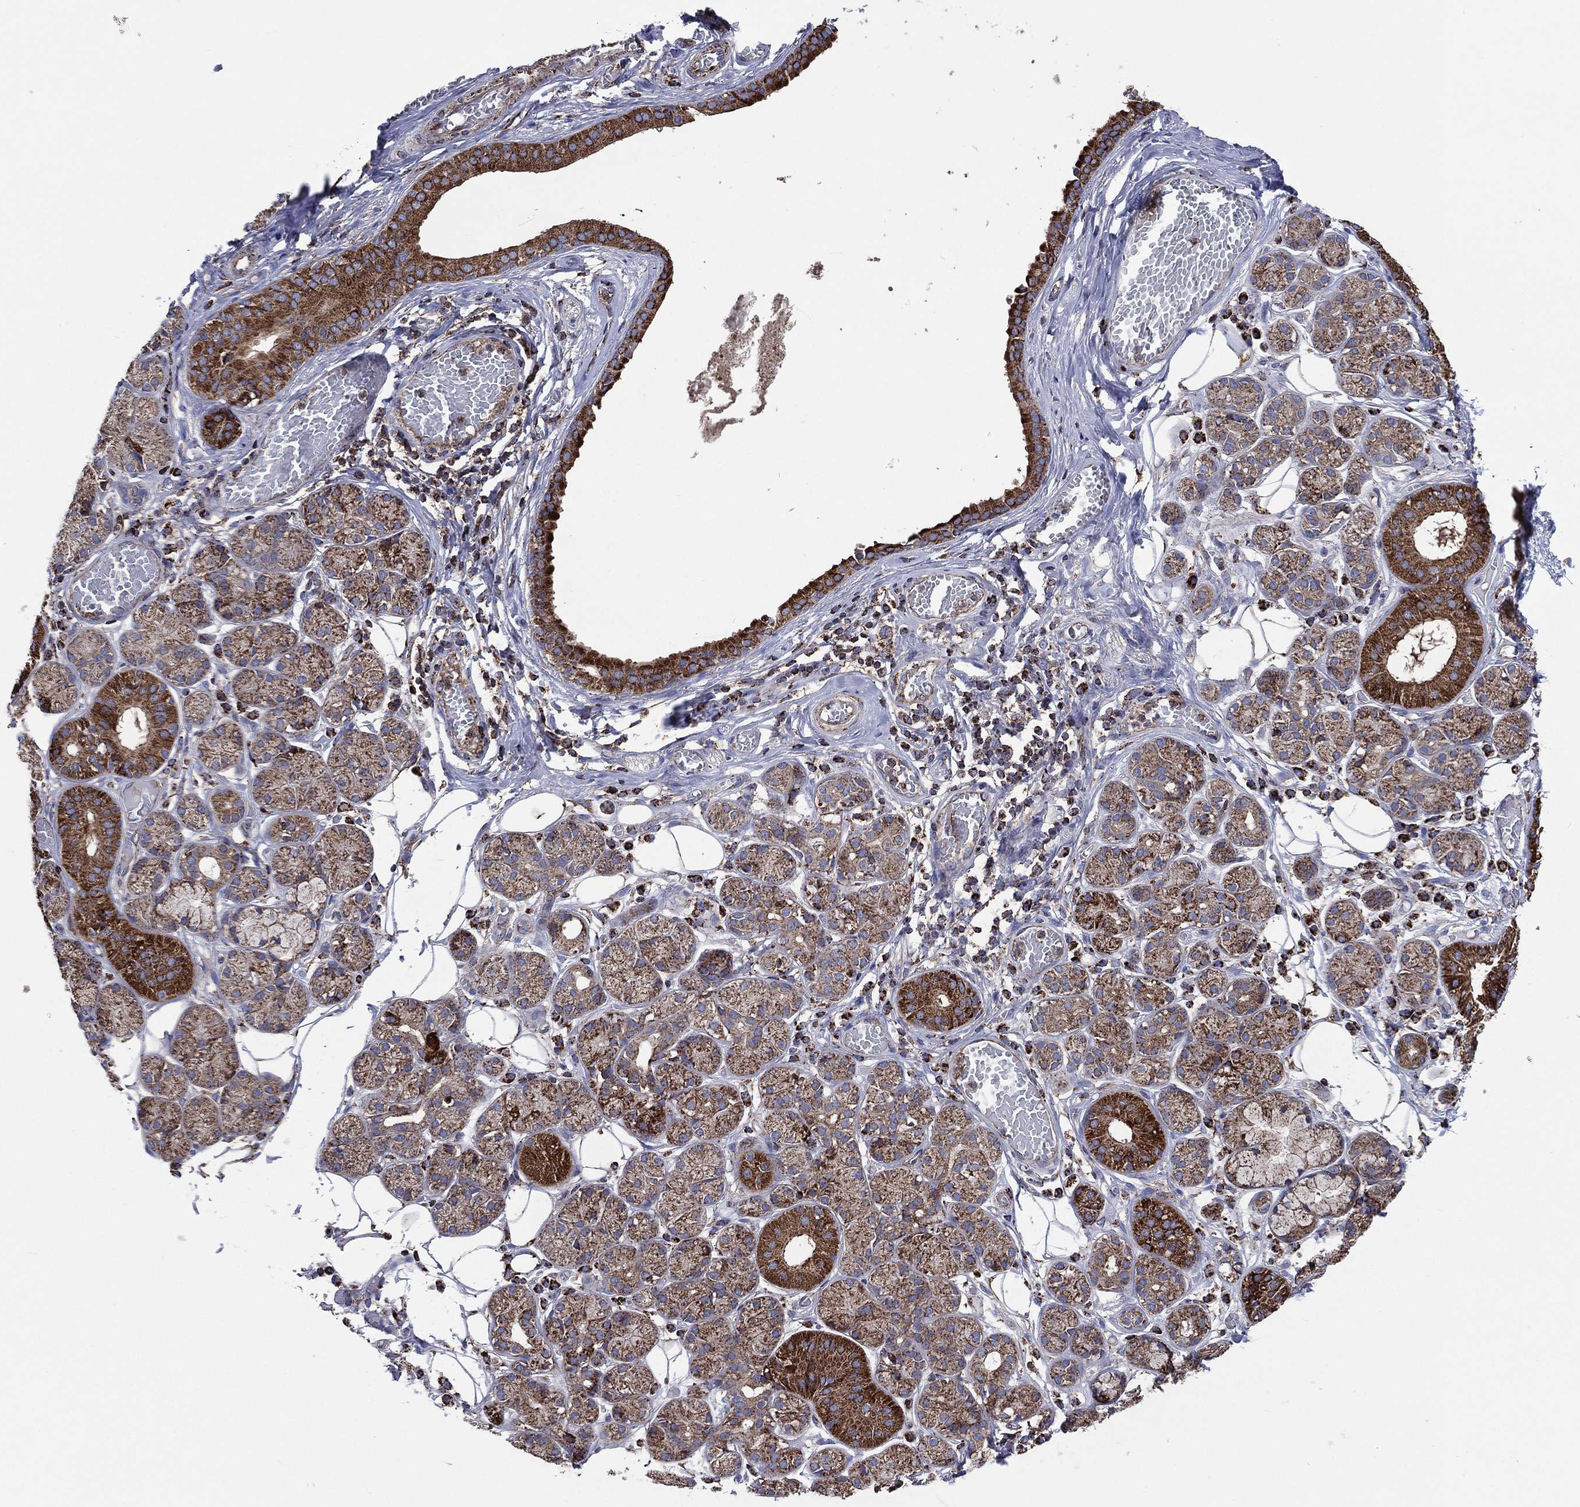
{"staining": {"intensity": "strong", "quantity": "<25%", "location": "cytoplasmic/membranous"}, "tissue": "salivary gland", "cell_type": "Glandular cells", "image_type": "normal", "snomed": [{"axis": "morphology", "description": "Normal tissue, NOS"}, {"axis": "topography", "description": "Salivary gland"}, {"axis": "topography", "description": "Peripheral nerve tissue"}], "caption": "Normal salivary gland reveals strong cytoplasmic/membranous expression in approximately <25% of glandular cells.", "gene": "ANKRD37", "patient": {"sex": "male", "age": 71}}